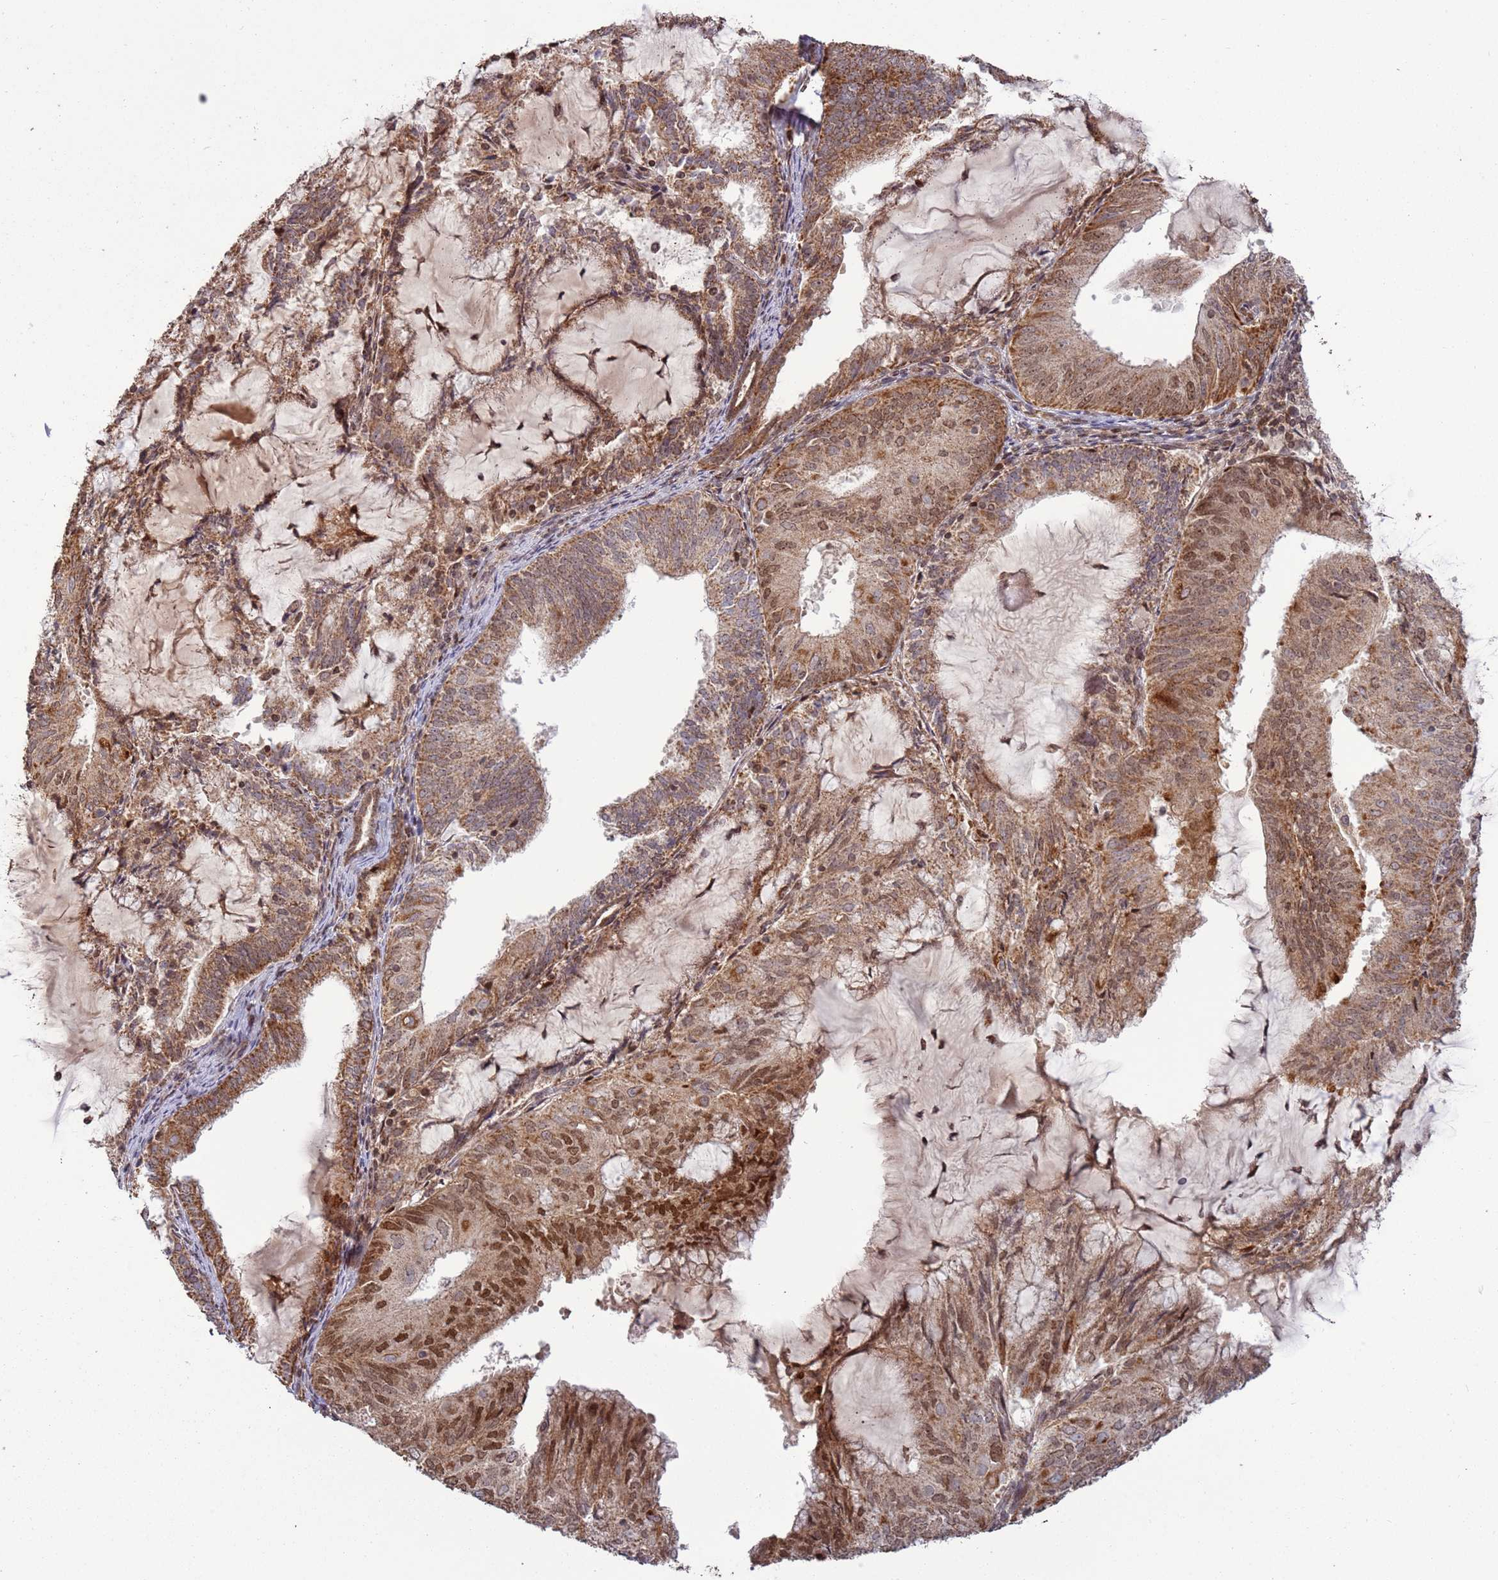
{"staining": {"intensity": "moderate", "quantity": ">75%", "location": "cytoplasmic/membranous,nuclear"}, "tissue": "endometrial cancer", "cell_type": "Tumor cells", "image_type": "cancer", "snomed": [{"axis": "morphology", "description": "Adenocarcinoma, NOS"}, {"axis": "topography", "description": "Endometrium"}], "caption": "Endometrial cancer (adenocarcinoma) stained with DAB IHC exhibits medium levels of moderate cytoplasmic/membranous and nuclear positivity in about >75% of tumor cells.", "gene": "RCOR2", "patient": {"sex": "female", "age": 81}}